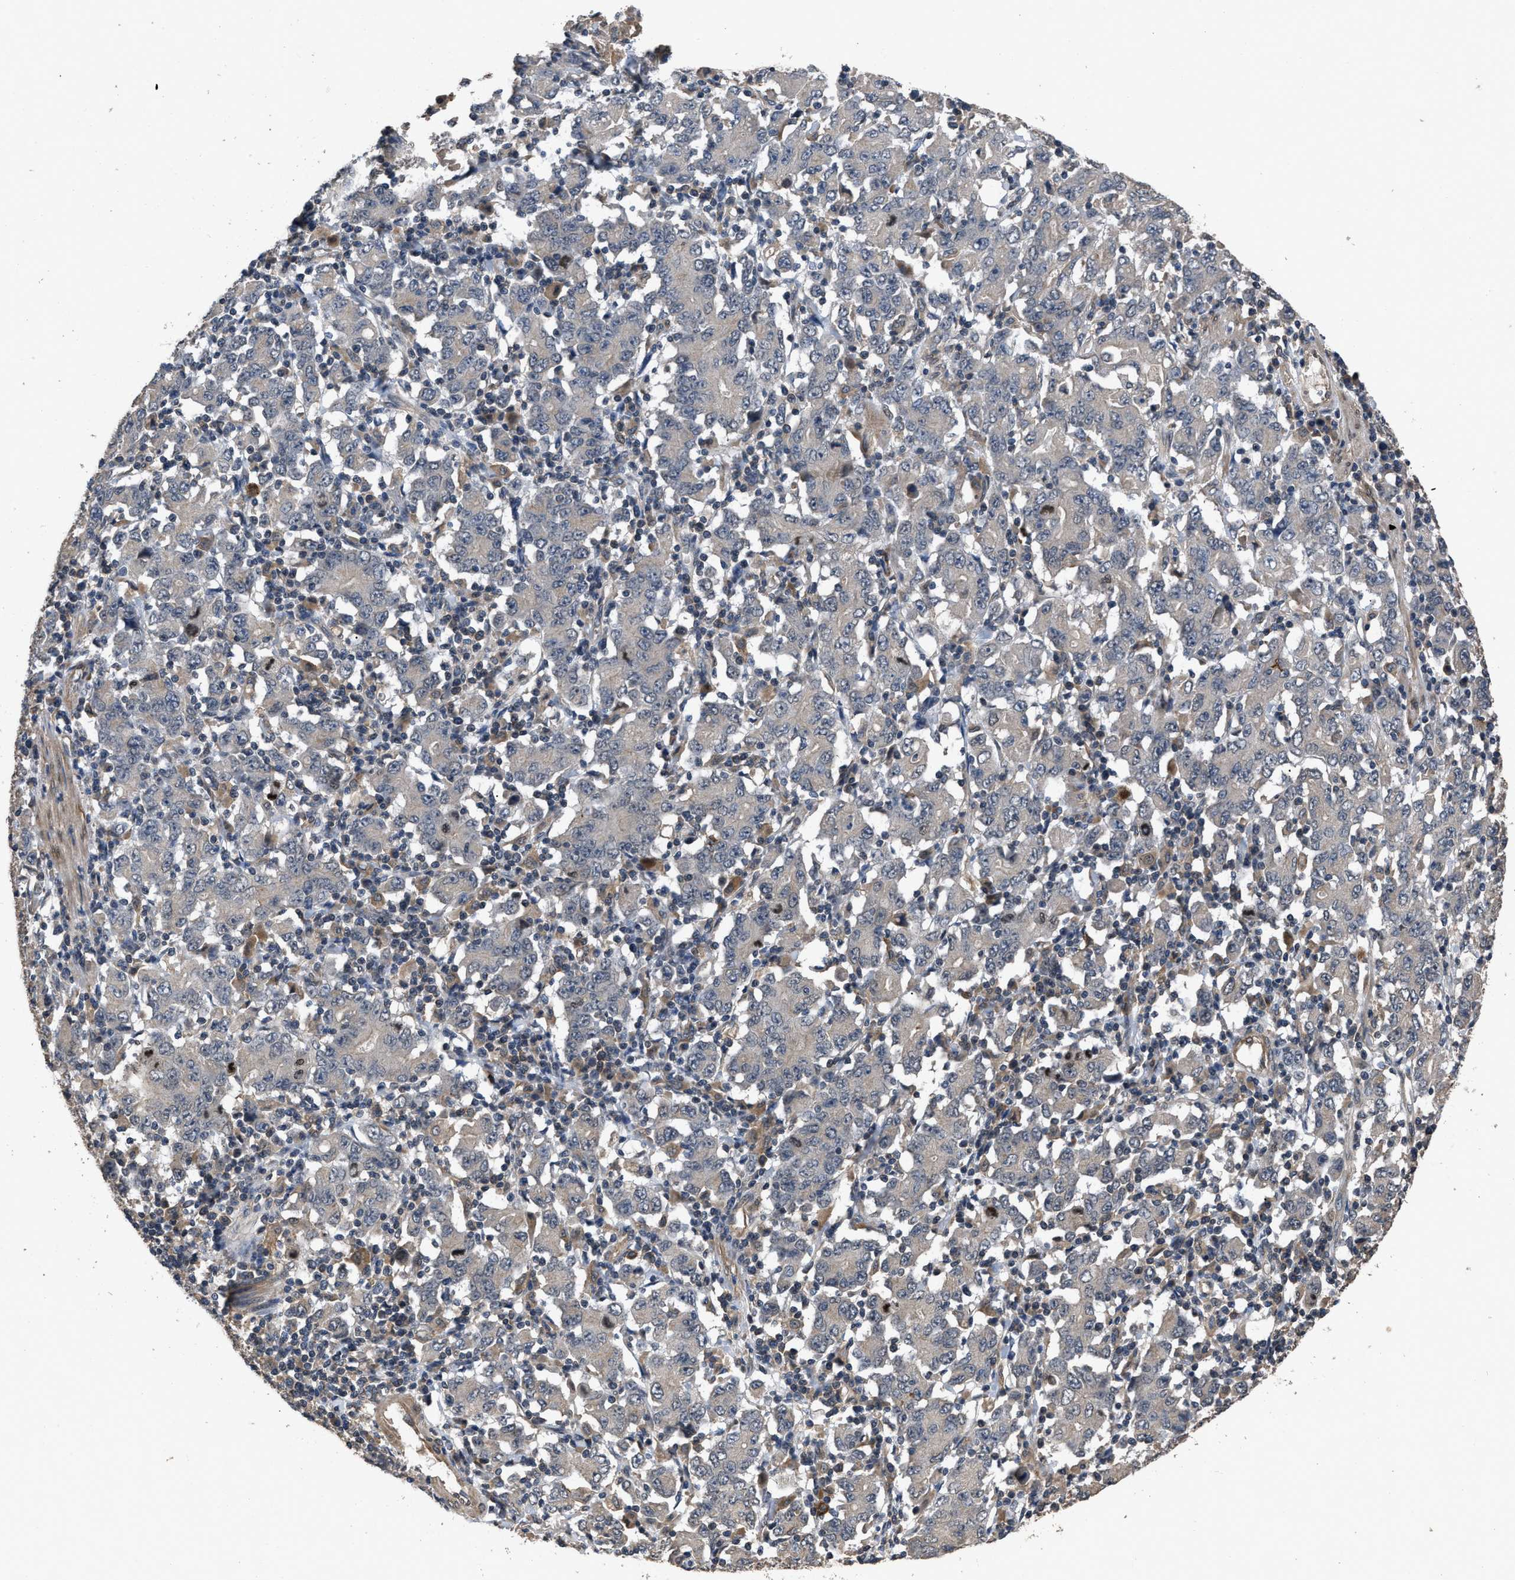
{"staining": {"intensity": "negative", "quantity": "none", "location": "none"}, "tissue": "stomach cancer", "cell_type": "Tumor cells", "image_type": "cancer", "snomed": [{"axis": "morphology", "description": "Adenocarcinoma, NOS"}, {"axis": "topography", "description": "Stomach, upper"}], "caption": "This is a histopathology image of IHC staining of stomach adenocarcinoma, which shows no staining in tumor cells.", "gene": "UTRN", "patient": {"sex": "male", "age": 69}}